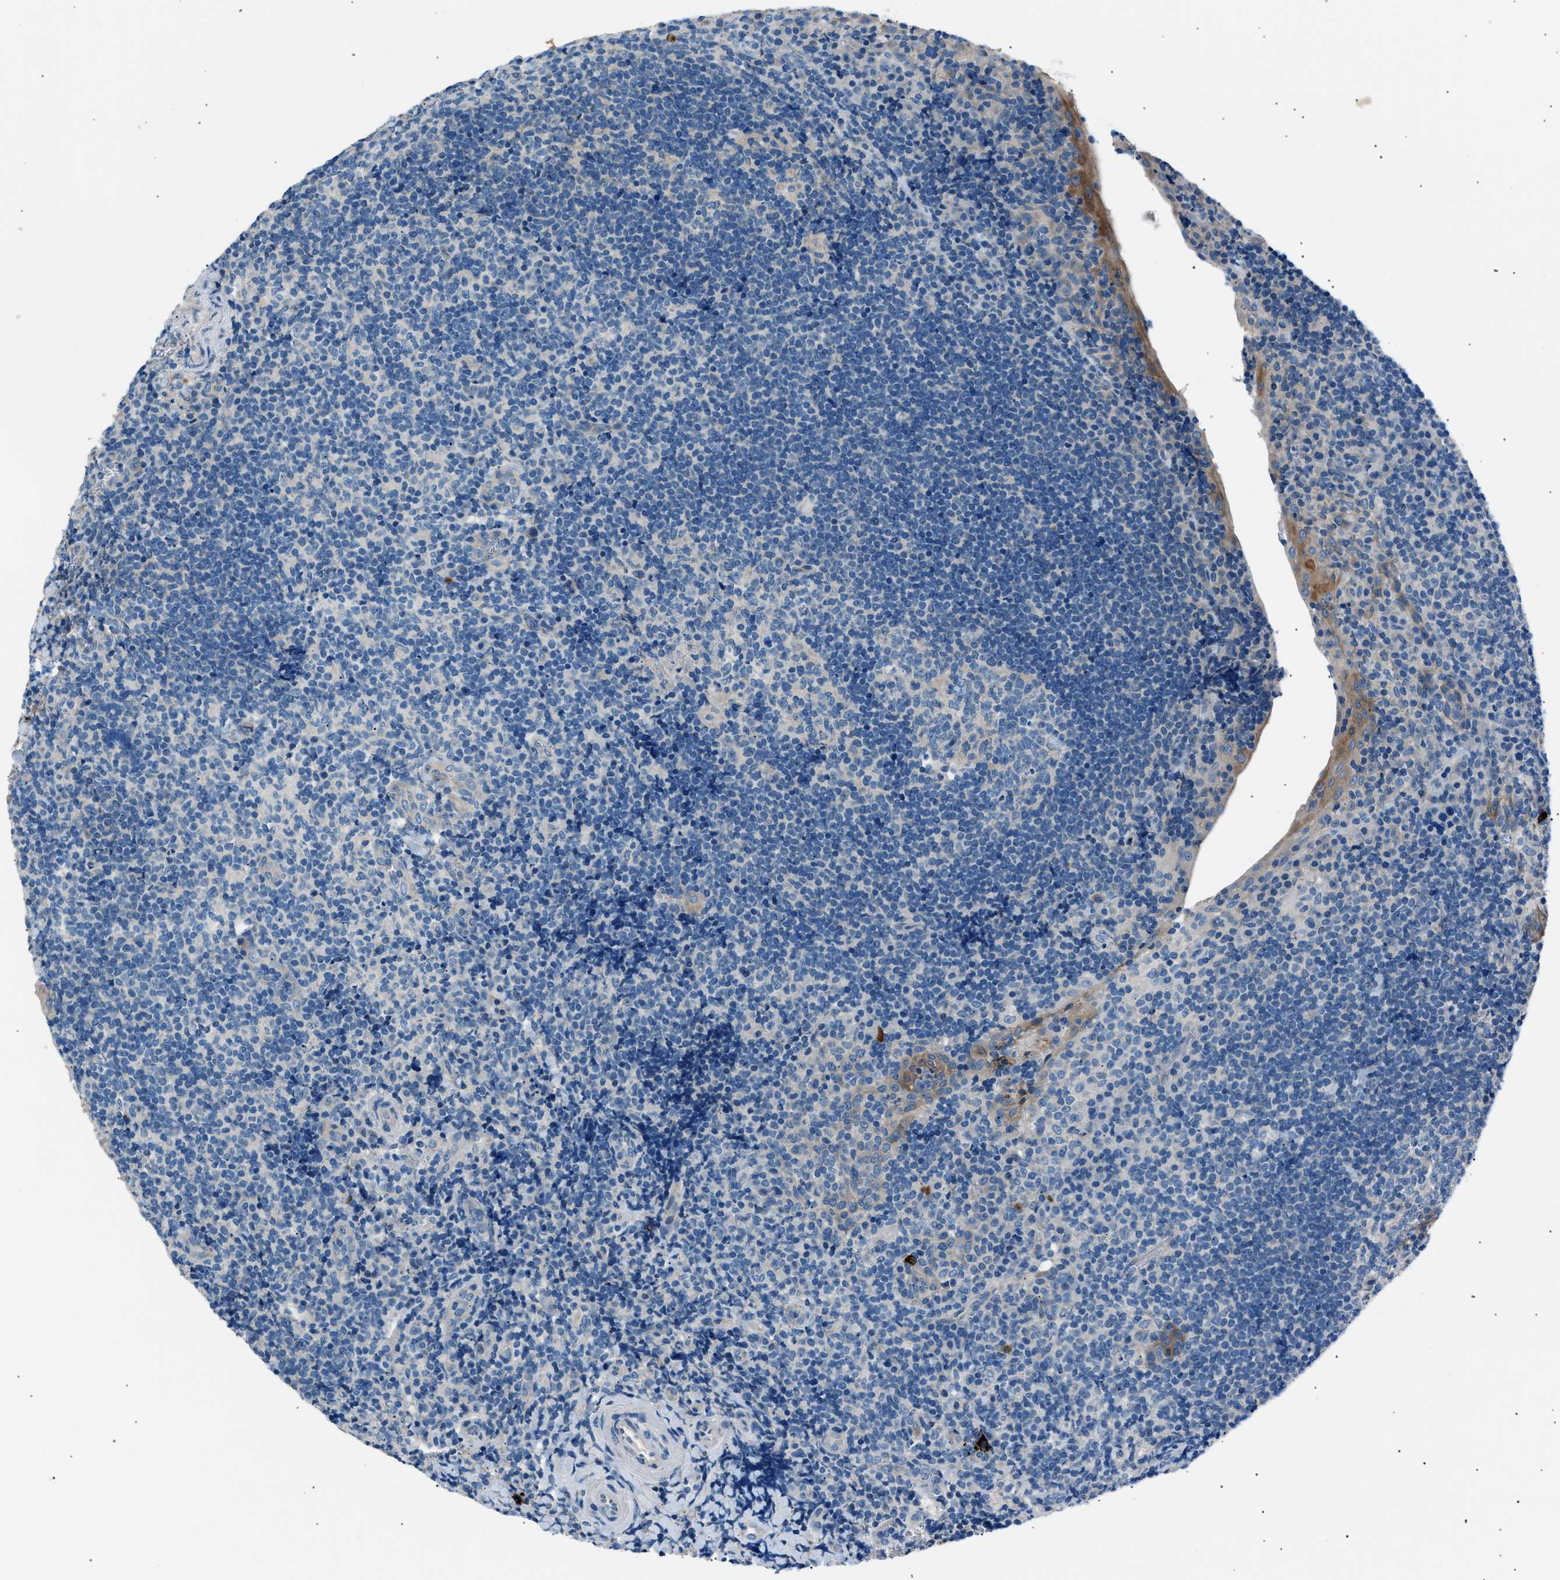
{"staining": {"intensity": "negative", "quantity": "none", "location": "none"}, "tissue": "tonsil", "cell_type": "Germinal center cells", "image_type": "normal", "snomed": [{"axis": "morphology", "description": "Normal tissue, NOS"}, {"axis": "topography", "description": "Tonsil"}], "caption": "An immunohistochemistry histopathology image of unremarkable tonsil is shown. There is no staining in germinal center cells of tonsil. (Stains: DAB (3,3'-diaminobenzidine) immunohistochemistry with hematoxylin counter stain, Microscopy: brightfield microscopy at high magnification).", "gene": "LRRC37B", "patient": {"sex": "male", "age": 37}}